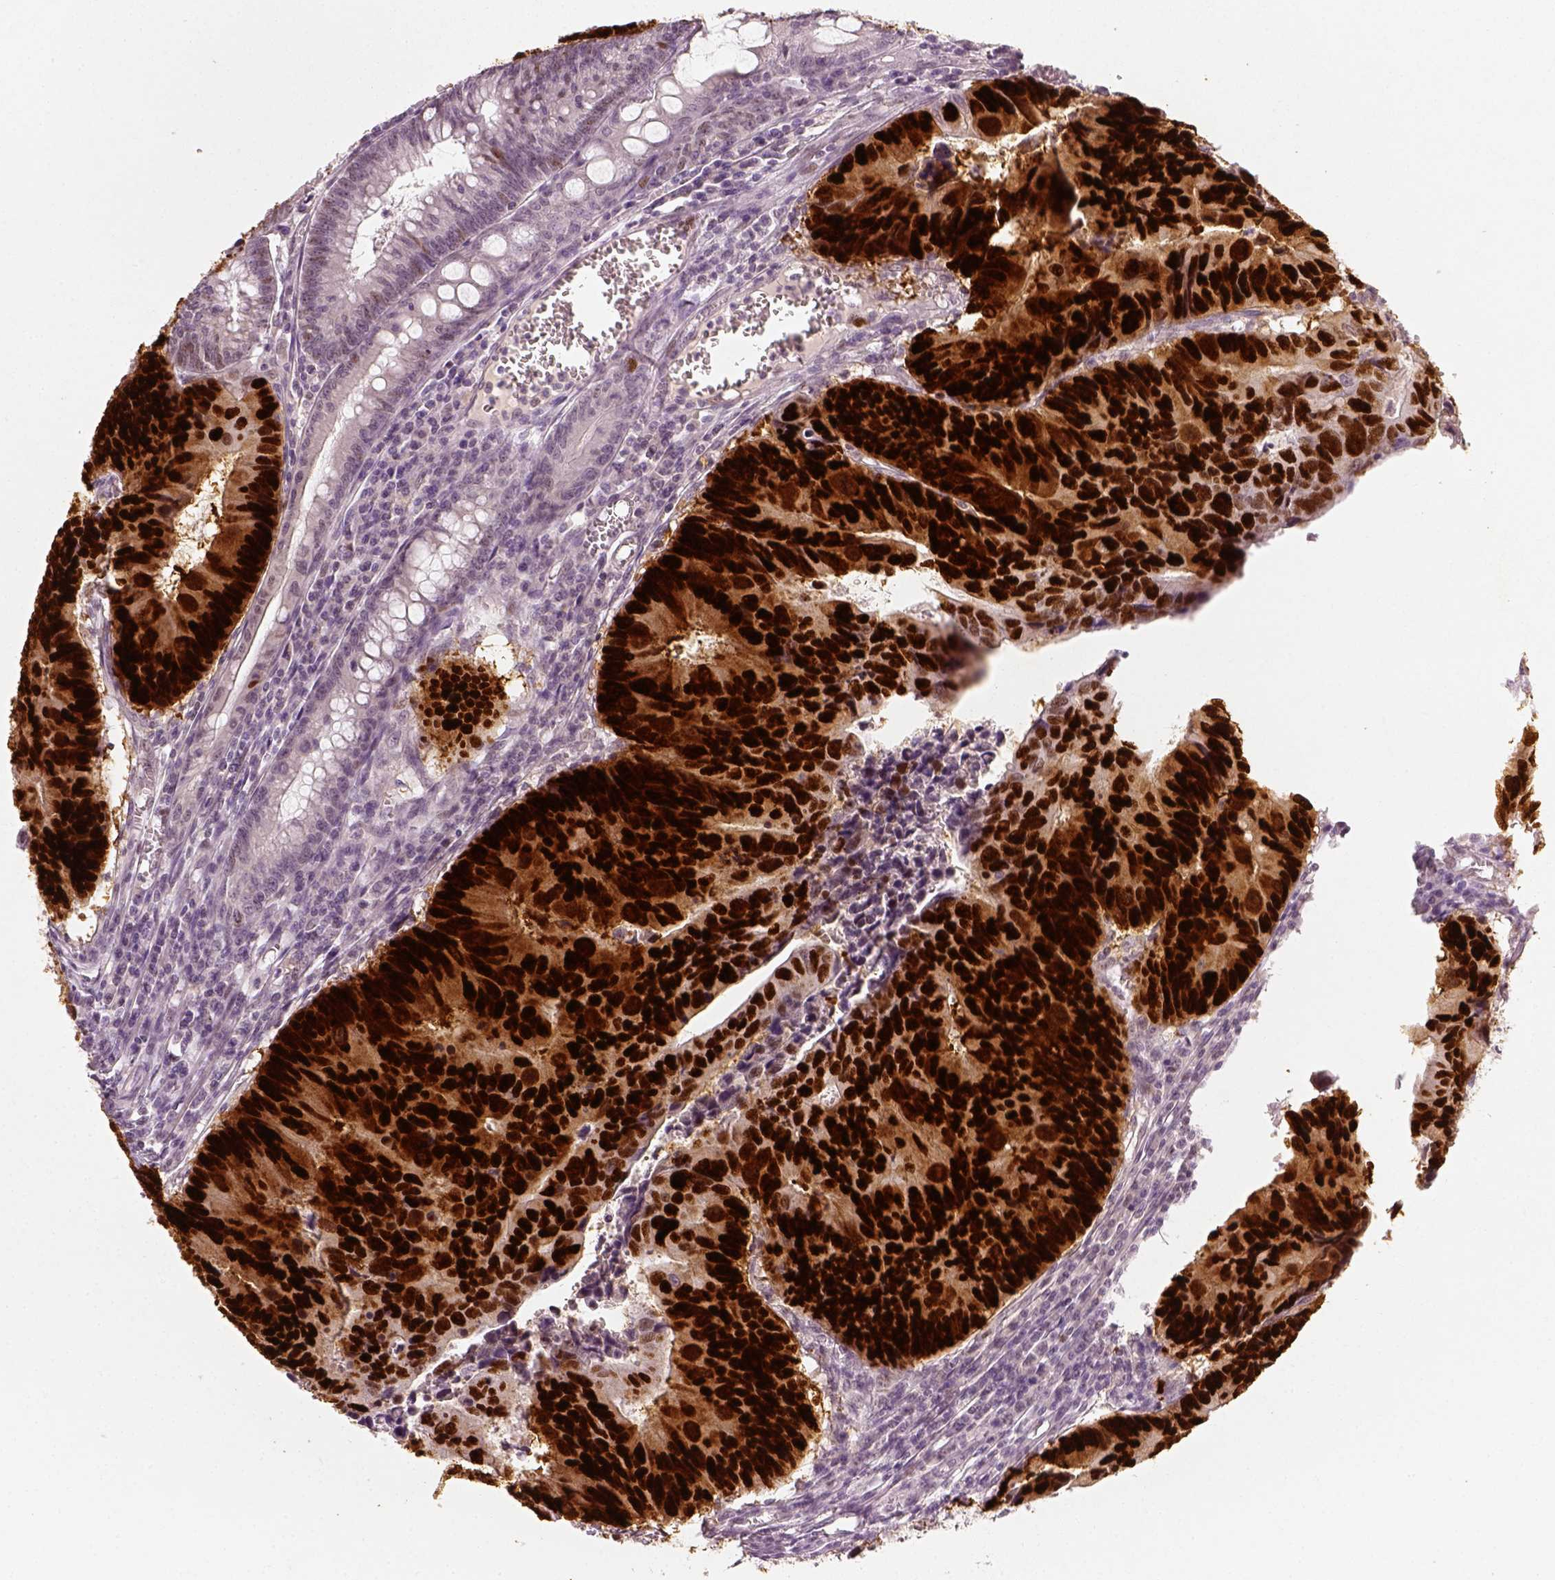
{"staining": {"intensity": "strong", "quantity": ">75%", "location": "nuclear"}, "tissue": "colorectal cancer", "cell_type": "Tumor cells", "image_type": "cancer", "snomed": [{"axis": "morphology", "description": "Adenocarcinoma, NOS"}, {"axis": "topography", "description": "Colon"}], "caption": "Immunohistochemical staining of colorectal cancer displays high levels of strong nuclear protein positivity in about >75% of tumor cells. Ihc stains the protein of interest in brown and the nuclei are stained blue.", "gene": "TP53", "patient": {"sex": "female", "age": 87}}